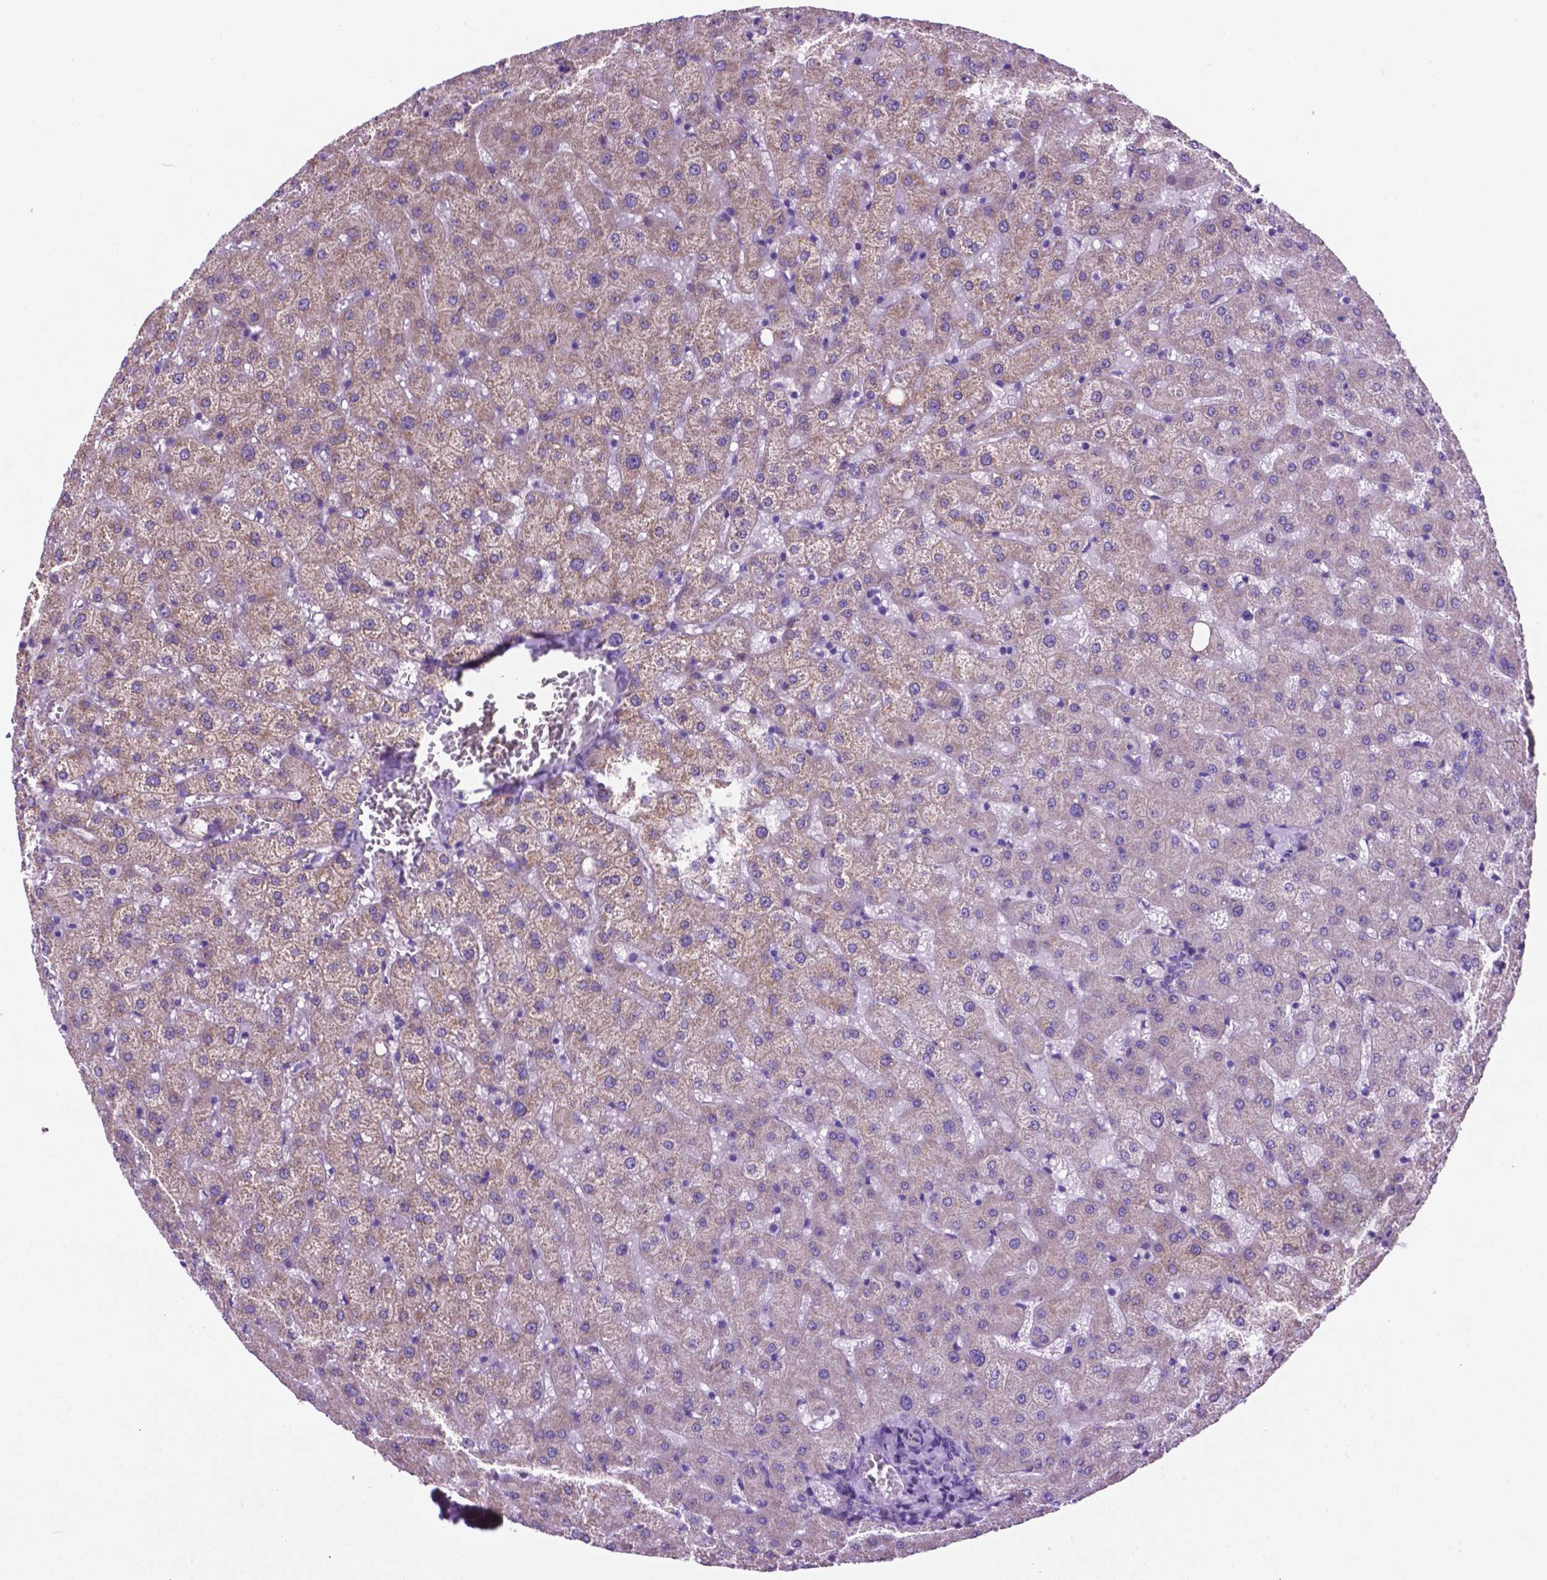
{"staining": {"intensity": "negative", "quantity": "none", "location": "none"}, "tissue": "liver", "cell_type": "Cholangiocytes", "image_type": "normal", "snomed": [{"axis": "morphology", "description": "Normal tissue, NOS"}, {"axis": "topography", "description": "Liver"}], "caption": "High magnification brightfield microscopy of benign liver stained with DAB (3,3'-diaminobenzidine) (brown) and counterstained with hematoxylin (blue): cholangiocytes show no significant expression. (Immunohistochemistry (ihc), brightfield microscopy, high magnification).", "gene": "TMEM121B", "patient": {"sex": "female", "age": 50}}